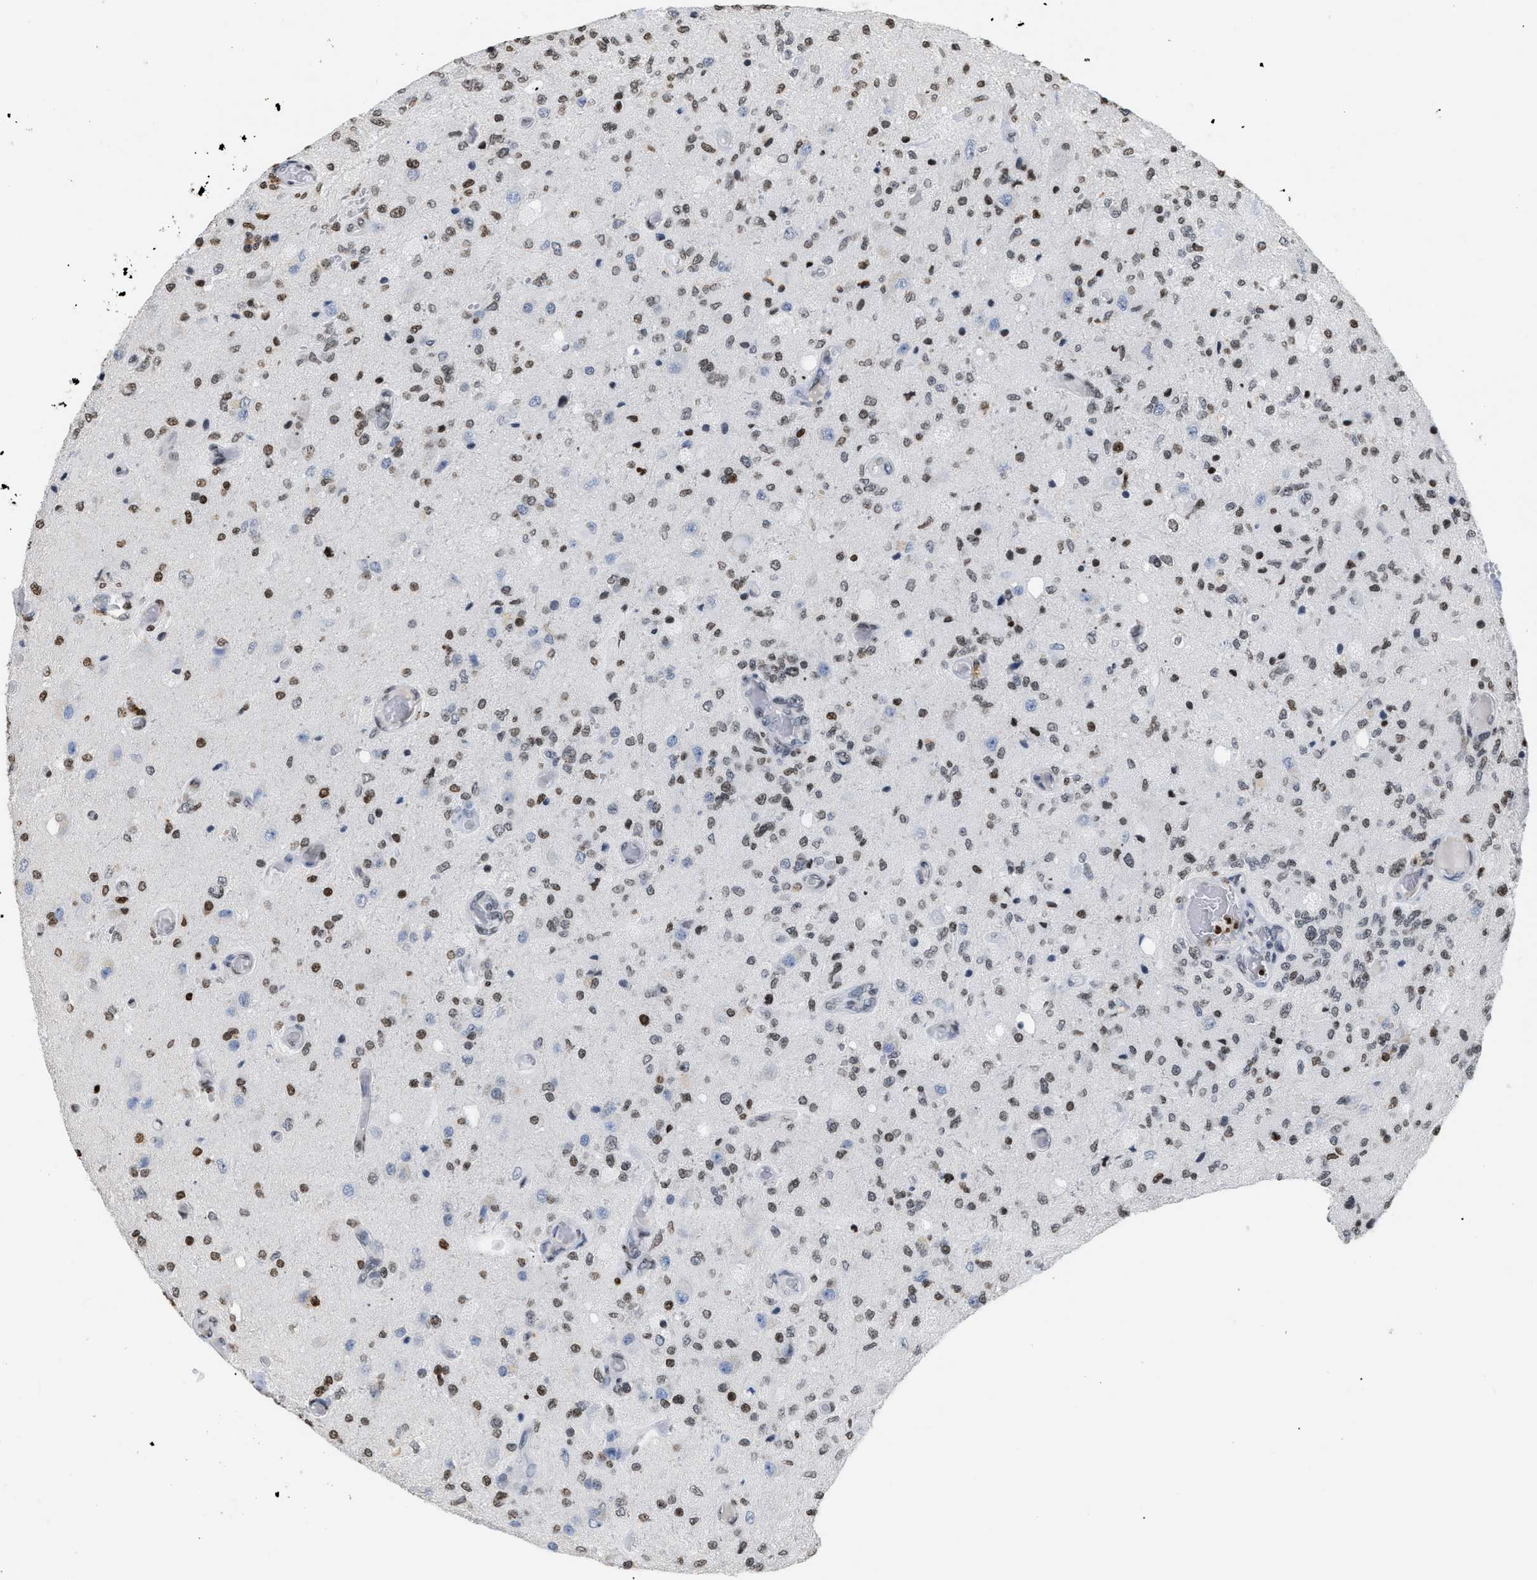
{"staining": {"intensity": "moderate", "quantity": ">75%", "location": "nuclear"}, "tissue": "glioma", "cell_type": "Tumor cells", "image_type": "cancer", "snomed": [{"axis": "morphology", "description": "Normal tissue, NOS"}, {"axis": "morphology", "description": "Glioma, malignant, High grade"}, {"axis": "topography", "description": "Cerebral cortex"}], "caption": "Protein staining shows moderate nuclear positivity in about >75% of tumor cells in malignant high-grade glioma. (Stains: DAB (3,3'-diaminobenzidine) in brown, nuclei in blue, Microscopy: brightfield microscopy at high magnification).", "gene": "HMGN2", "patient": {"sex": "male", "age": 77}}